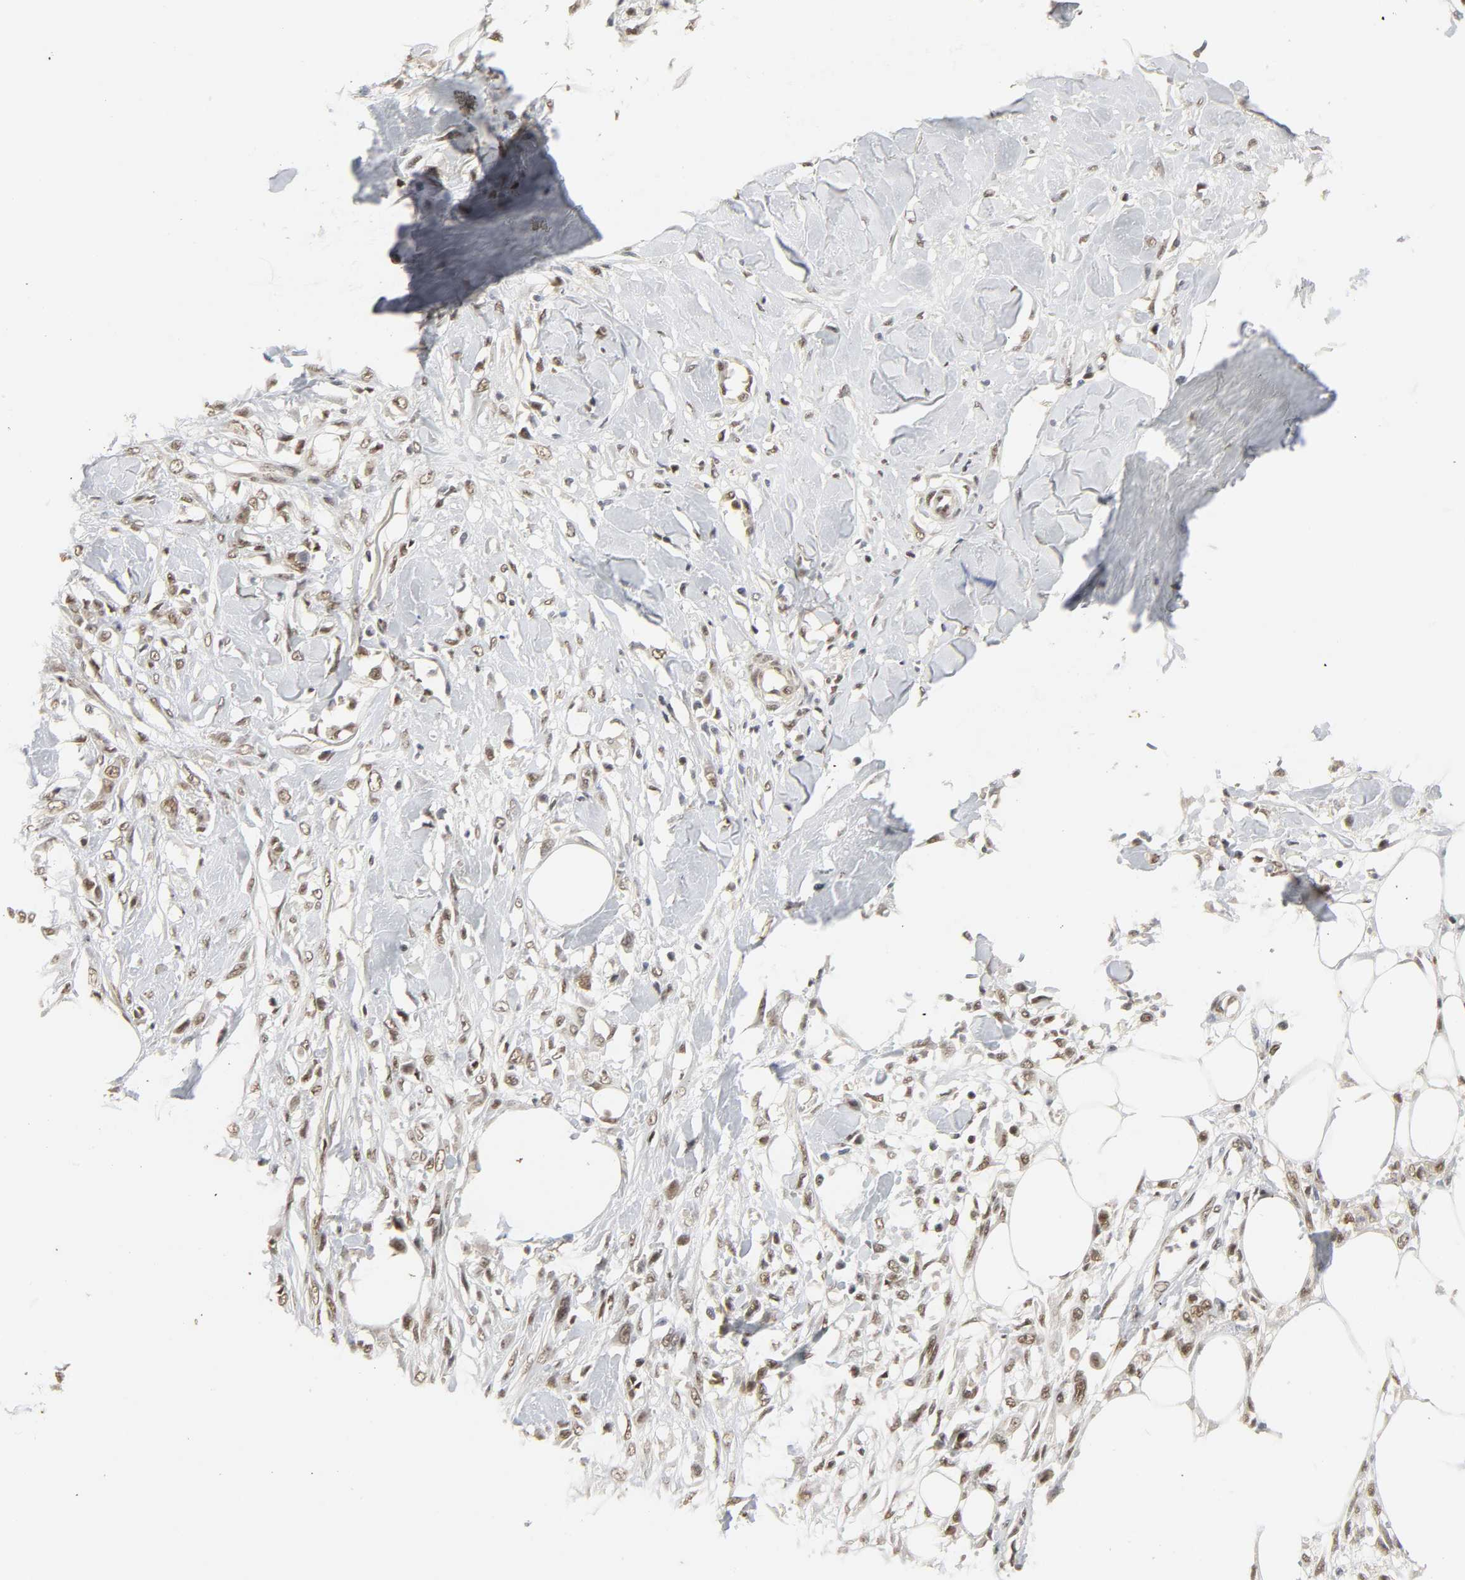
{"staining": {"intensity": "moderate", "quantity": ">75%", "location": "nuclear"}, "tissue": "skin cancer", "cell_type": "Tumor cells", "image_type": "cancer", "snomed": [{"axis": "morphology", "description": "Normal tissue, NOS"}, {"axis": "morphology", "description": "Squamous cell carcinoma, NOS"}, {"axis": "topography", "description": "Skin"}], "caption": "High-magnification brightfield microscopy of squamous cell carcinoma (skin) stained with DAB (3,3'-diaminobenzidine) (brown) and counterstained with hematoxylin (blue). tumor cells exhibit moderate nuclear expression is seen in approximately>75% of cells.", "gene": "NCOA6", "patient": {"sex": "female", "age": 59}}